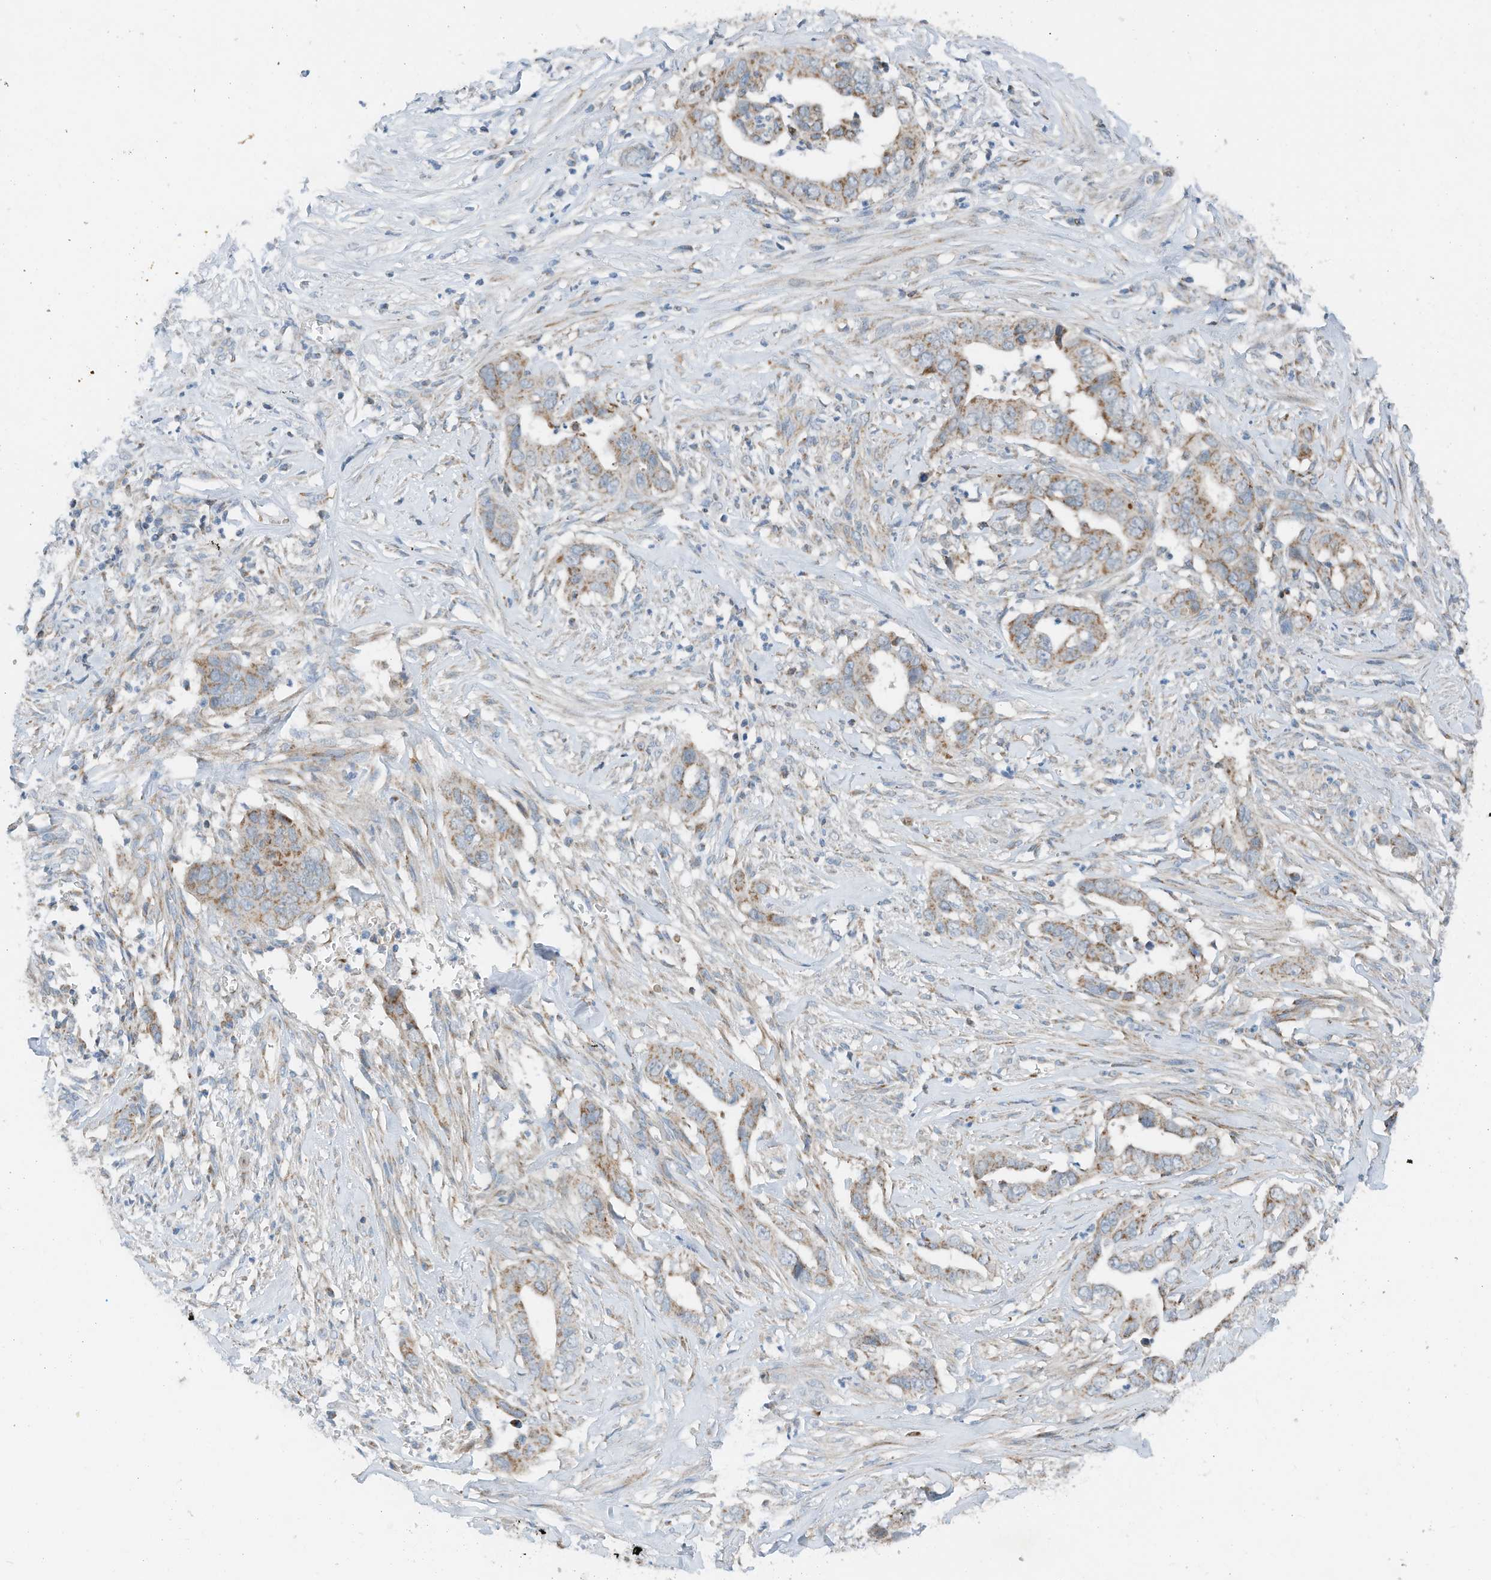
{"staining": {"intensity": "moderate", "quantity": "25%-75%", "location": "cytoplasmic/membranous"}, "tissue": "liver cancer", "cell_type": "Tumor cells", "image_type": "cancer", "snomed": [{"axis": "morphology", "description": "Cholangiocarcinoma"}, {"axis": "topography", "description": "Liver"}], "caption": "Immunohistochemical staining of liver cholangiocarcinoma shows medium levels of moderate cytoplasmic/membranous expression in about 25%-75% of tumor cells. Immunohistochemistry (ihc) stains the protein of interest in brown and the nuclei are stained blue.", "gene": "RMND1", "patient": {"sex": "female", "age": 79}}